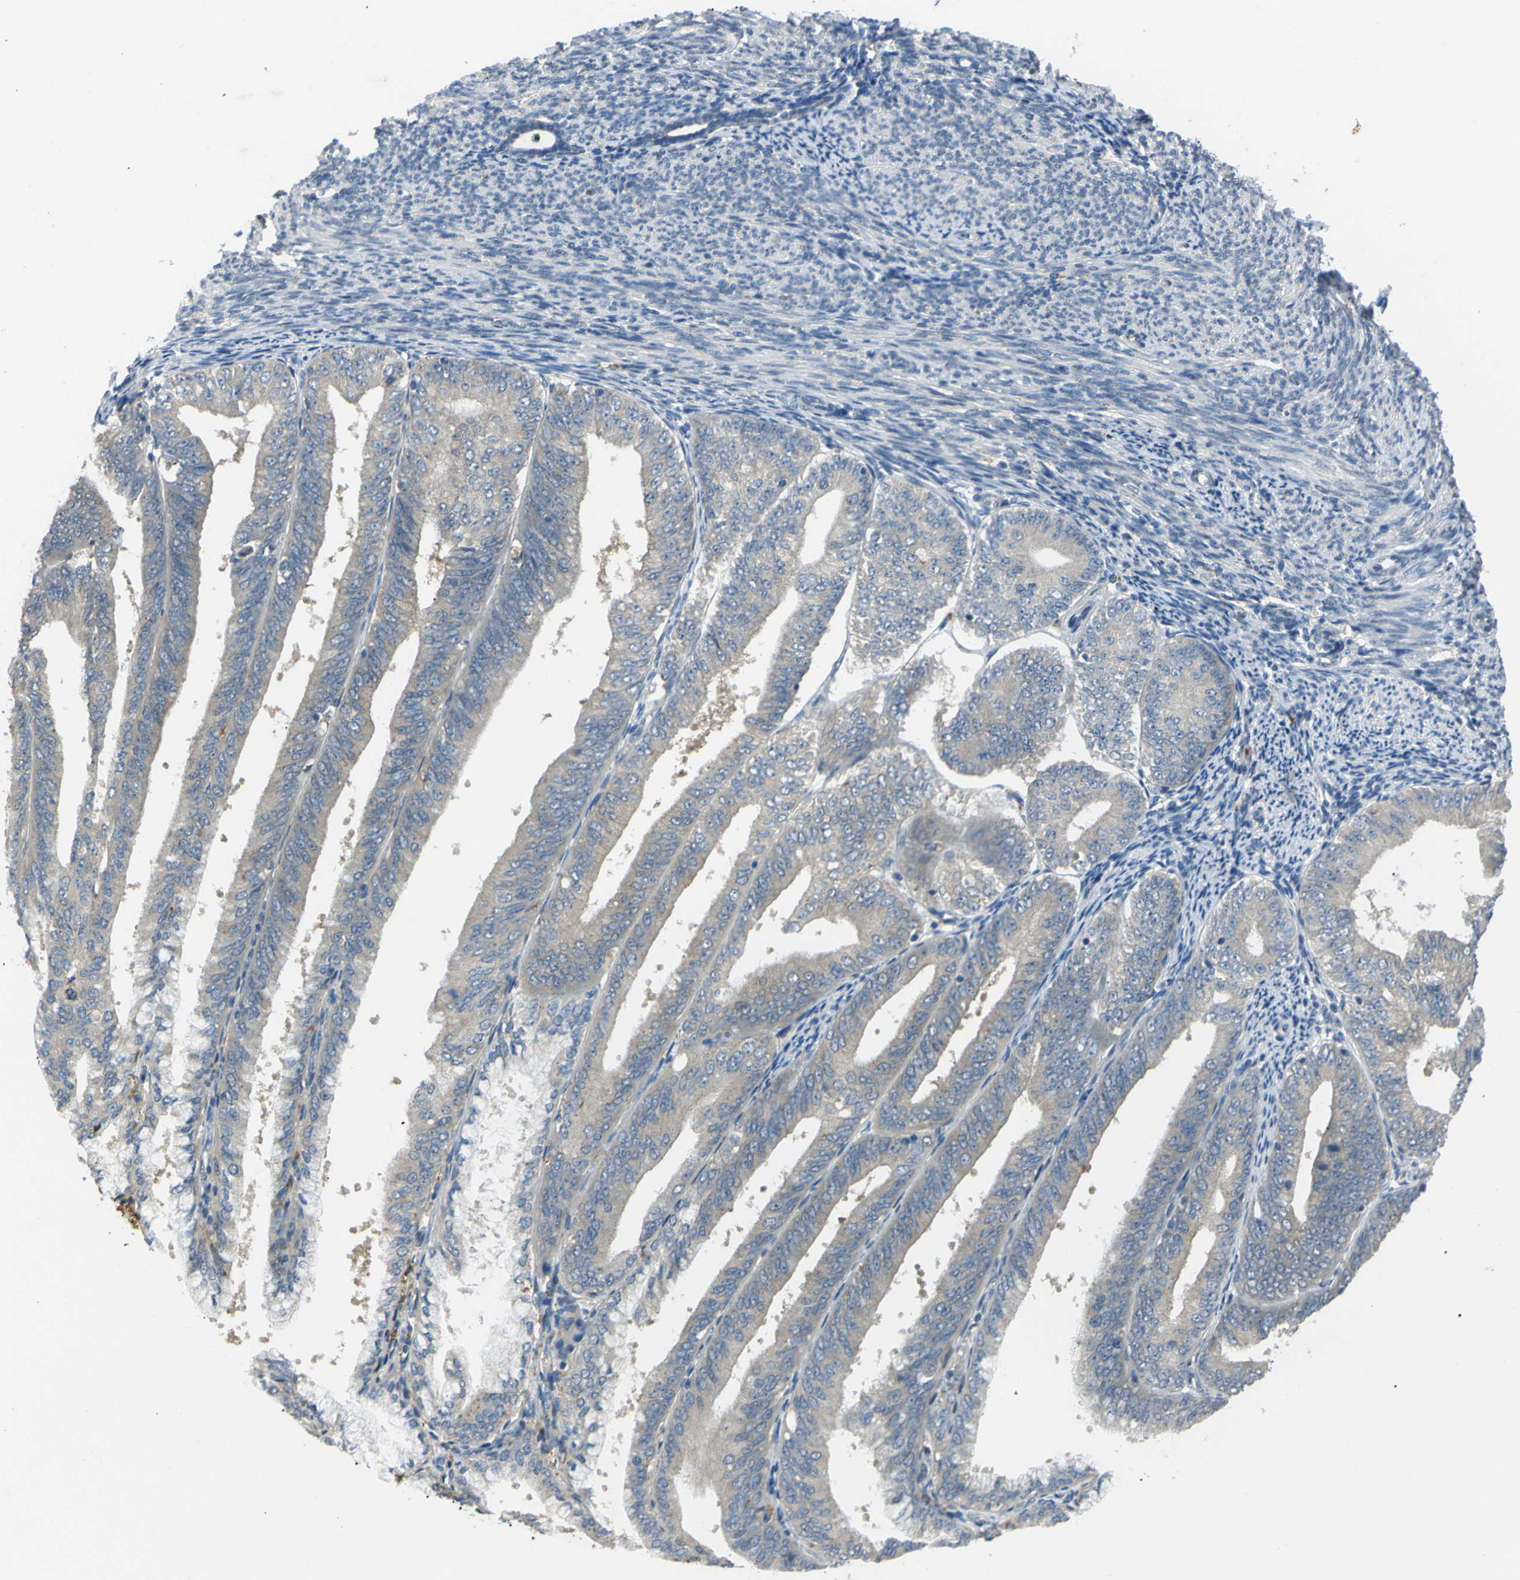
{"staining": {"intensity": "negative", "quantity": "none", "location": "none"}, "tissue": "endometrial cancer", "cell_type": "Tumor cells", "image_type": "cancer", "snomed": [{"axis": "morphology", "description": "Adenocarcinoma, NOS"}, {"axis": "topography", "description": "Endometrium"}], "caption": "Tumor cells are negative for brown protein staining in endometrial adenocarcinoma.", "gene": "C6orf89", "patient": {"sex": "female", "age": 63}}